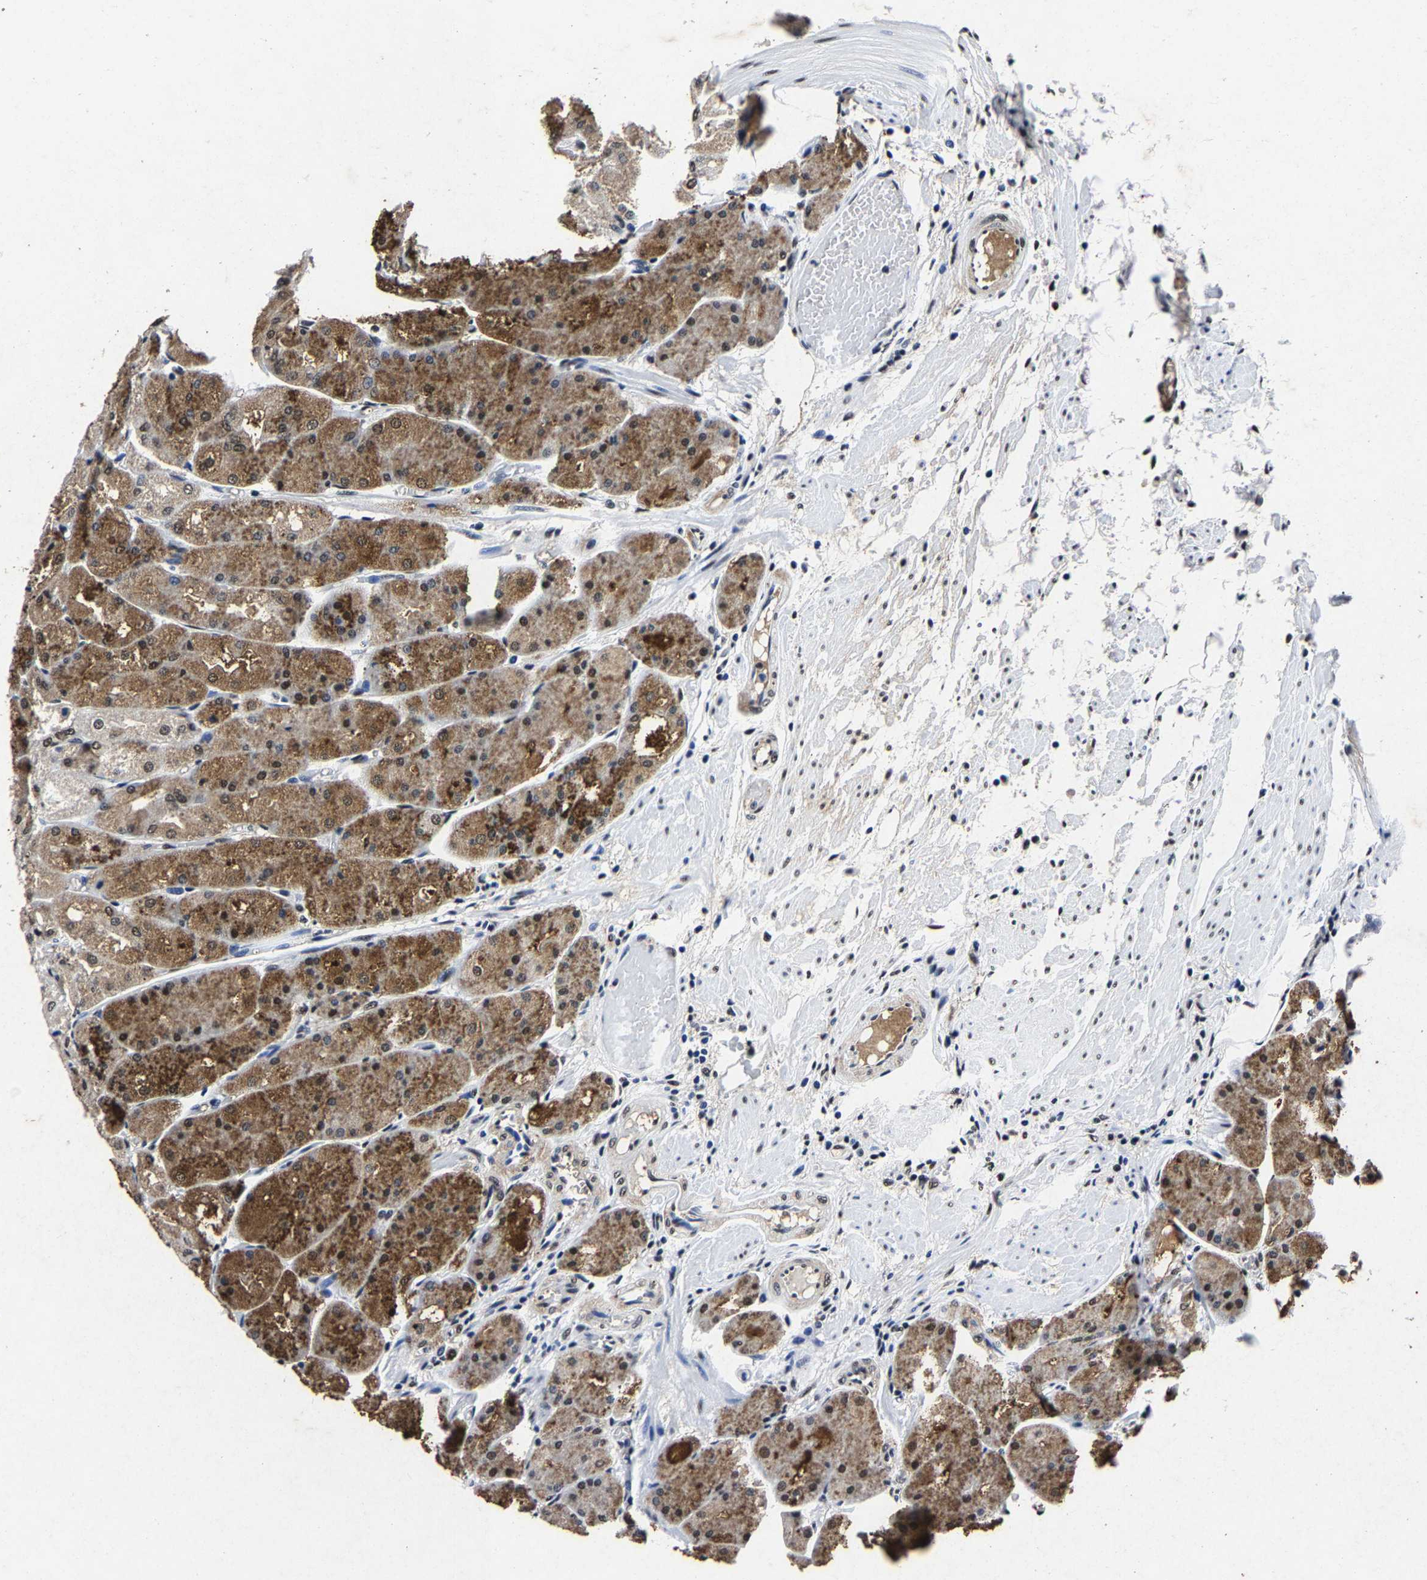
{"staining": {"intensity": "moderate", "quantity": ">75%", "location": "cytoplasmic/membranous"}, "tissue": "stomach", "cell_type": "Glandular cells", "image_type": "normal", "snomed": [{"axis": "morphology", "description": "Normal tissue, NOS"}, {"axis": "topography", "description": "Stomach, upper"}], "caption": "Immunohistochemistry (IHC) micrograph of benign stomach: human stomach stained using immunohistochemistry reveals medium levels of moderate protein expression localized specifically in the cytoplasmic/membranous of glandular cells, appearing as a cytoplasmic/membranous brown color.", "gene": "RBM45", "patient": {"sex": "male", "age": 72}}